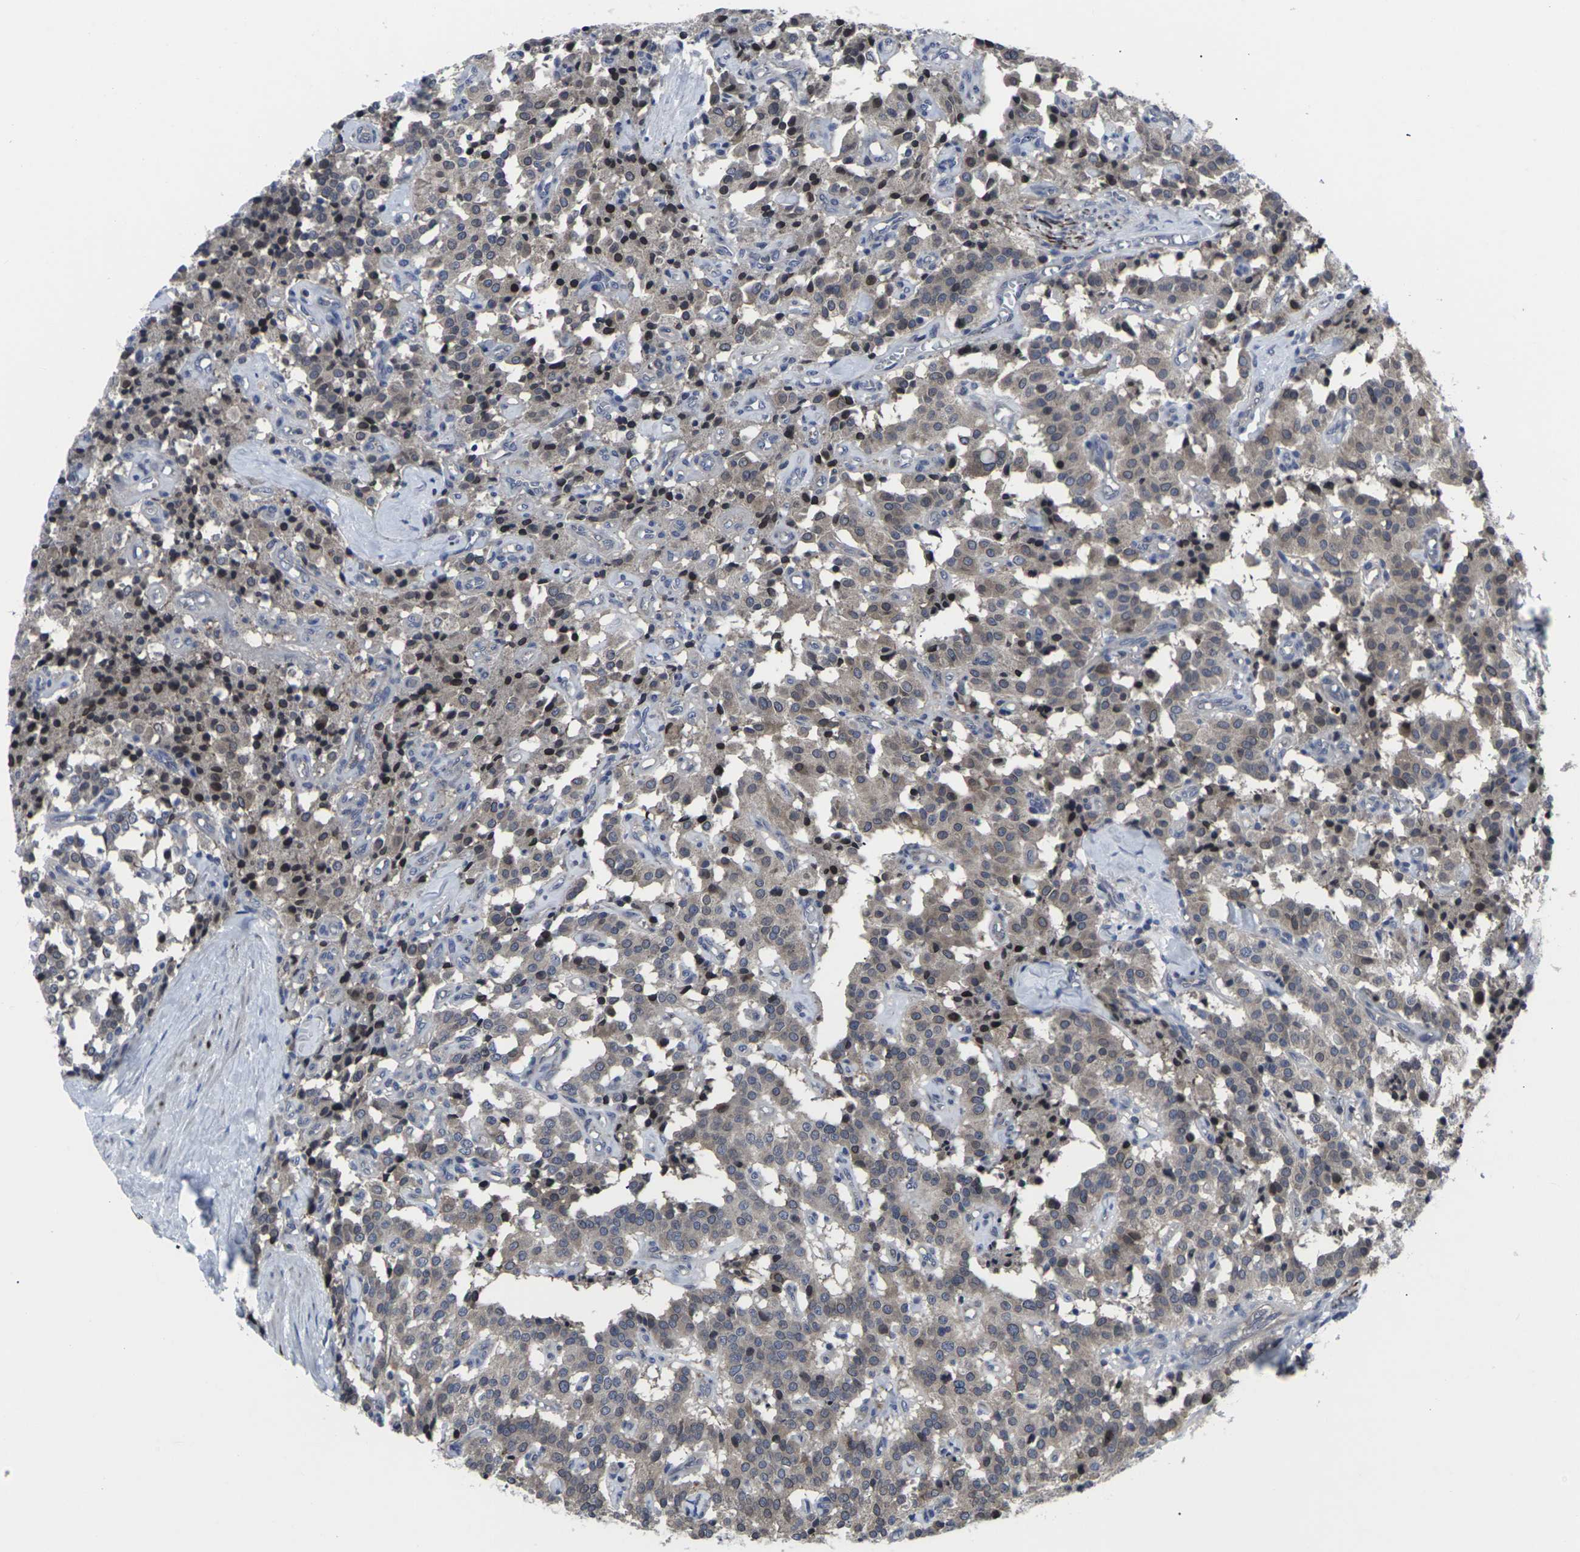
{"staining": {"intensity": "weak", "quantity": ">75%", "location": "cytoplasmic/membranous"}, "tissue": "carcinoid", "cell_type": "Tumor cells", "image_type": "cancer", "snomed": [{"axis": "morphology", "description": "Carcinoid, malignant, NOS"}, {"axis": "topography", "description": "Lung"}], "caption": "Immunohistochemistry of human malignant carcinoid demonstrates low levels of weak cytoplasmic/membranous staining in about >75% of tumor cells.", "gene": "HPRT1", "patient": {"sex": "male", "age": 30}}